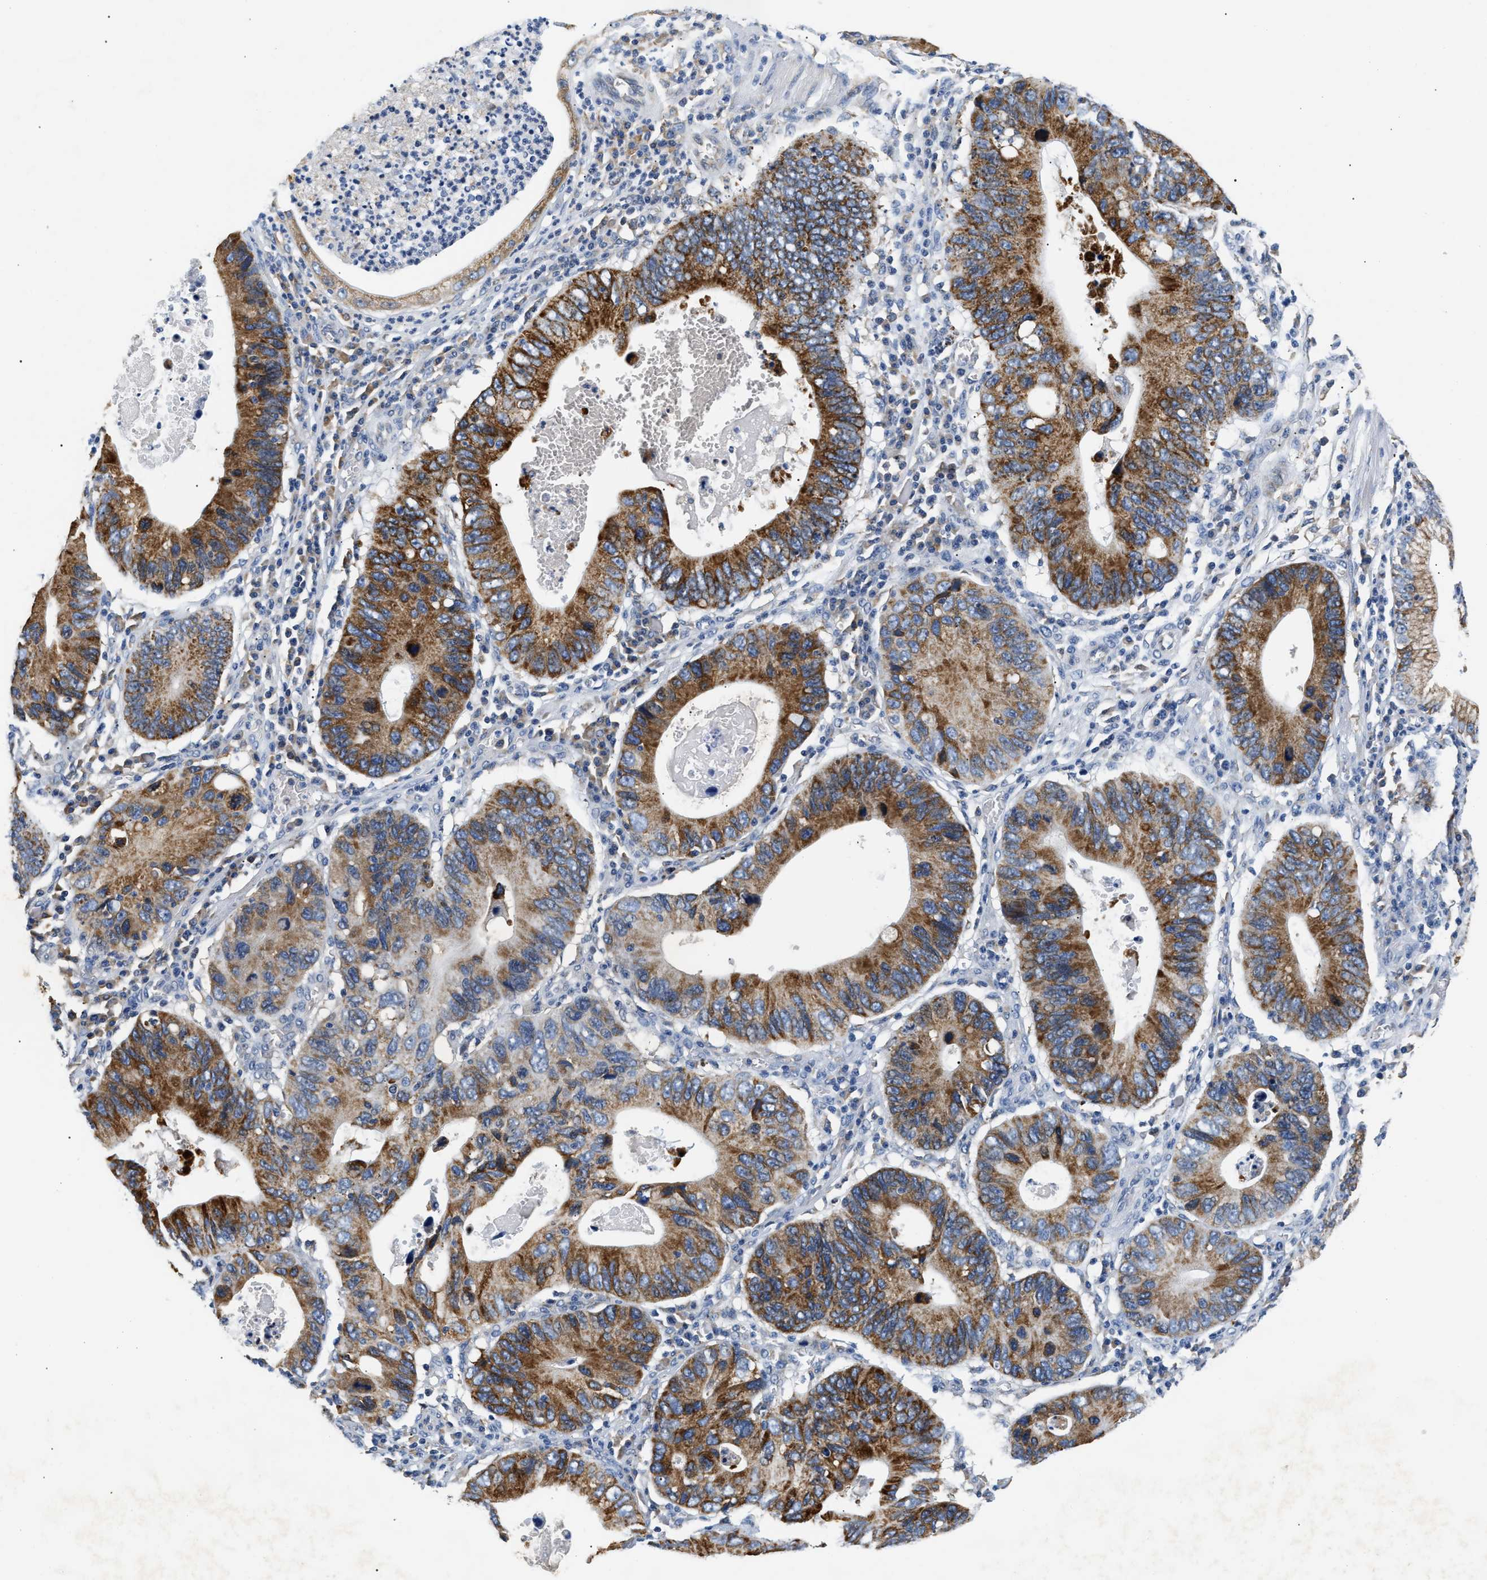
{"staining": {"intensity": "strong", "quantity": ">75%", "location": "cytoplasmic/membranous"}, "tissue": "stomach cancer", "cell_type": "Tumor cells", "image_type": "cancer", "snomed": [{"axis": "morphology", "description": "Adenocarcinoma, NOS"}, {"axis": "topography", "description": "Stomach"}], "caption": "This photomicrograph demonstrates immunohistochemistry (IHC) staining of human stomach cancer (adenocarcinoma), with high strong cytoplasmic/membranous staining in approximately >75% of tumor cells.", "gene": "HDHD3", "patient": {"sex": "male", "age": 59}}